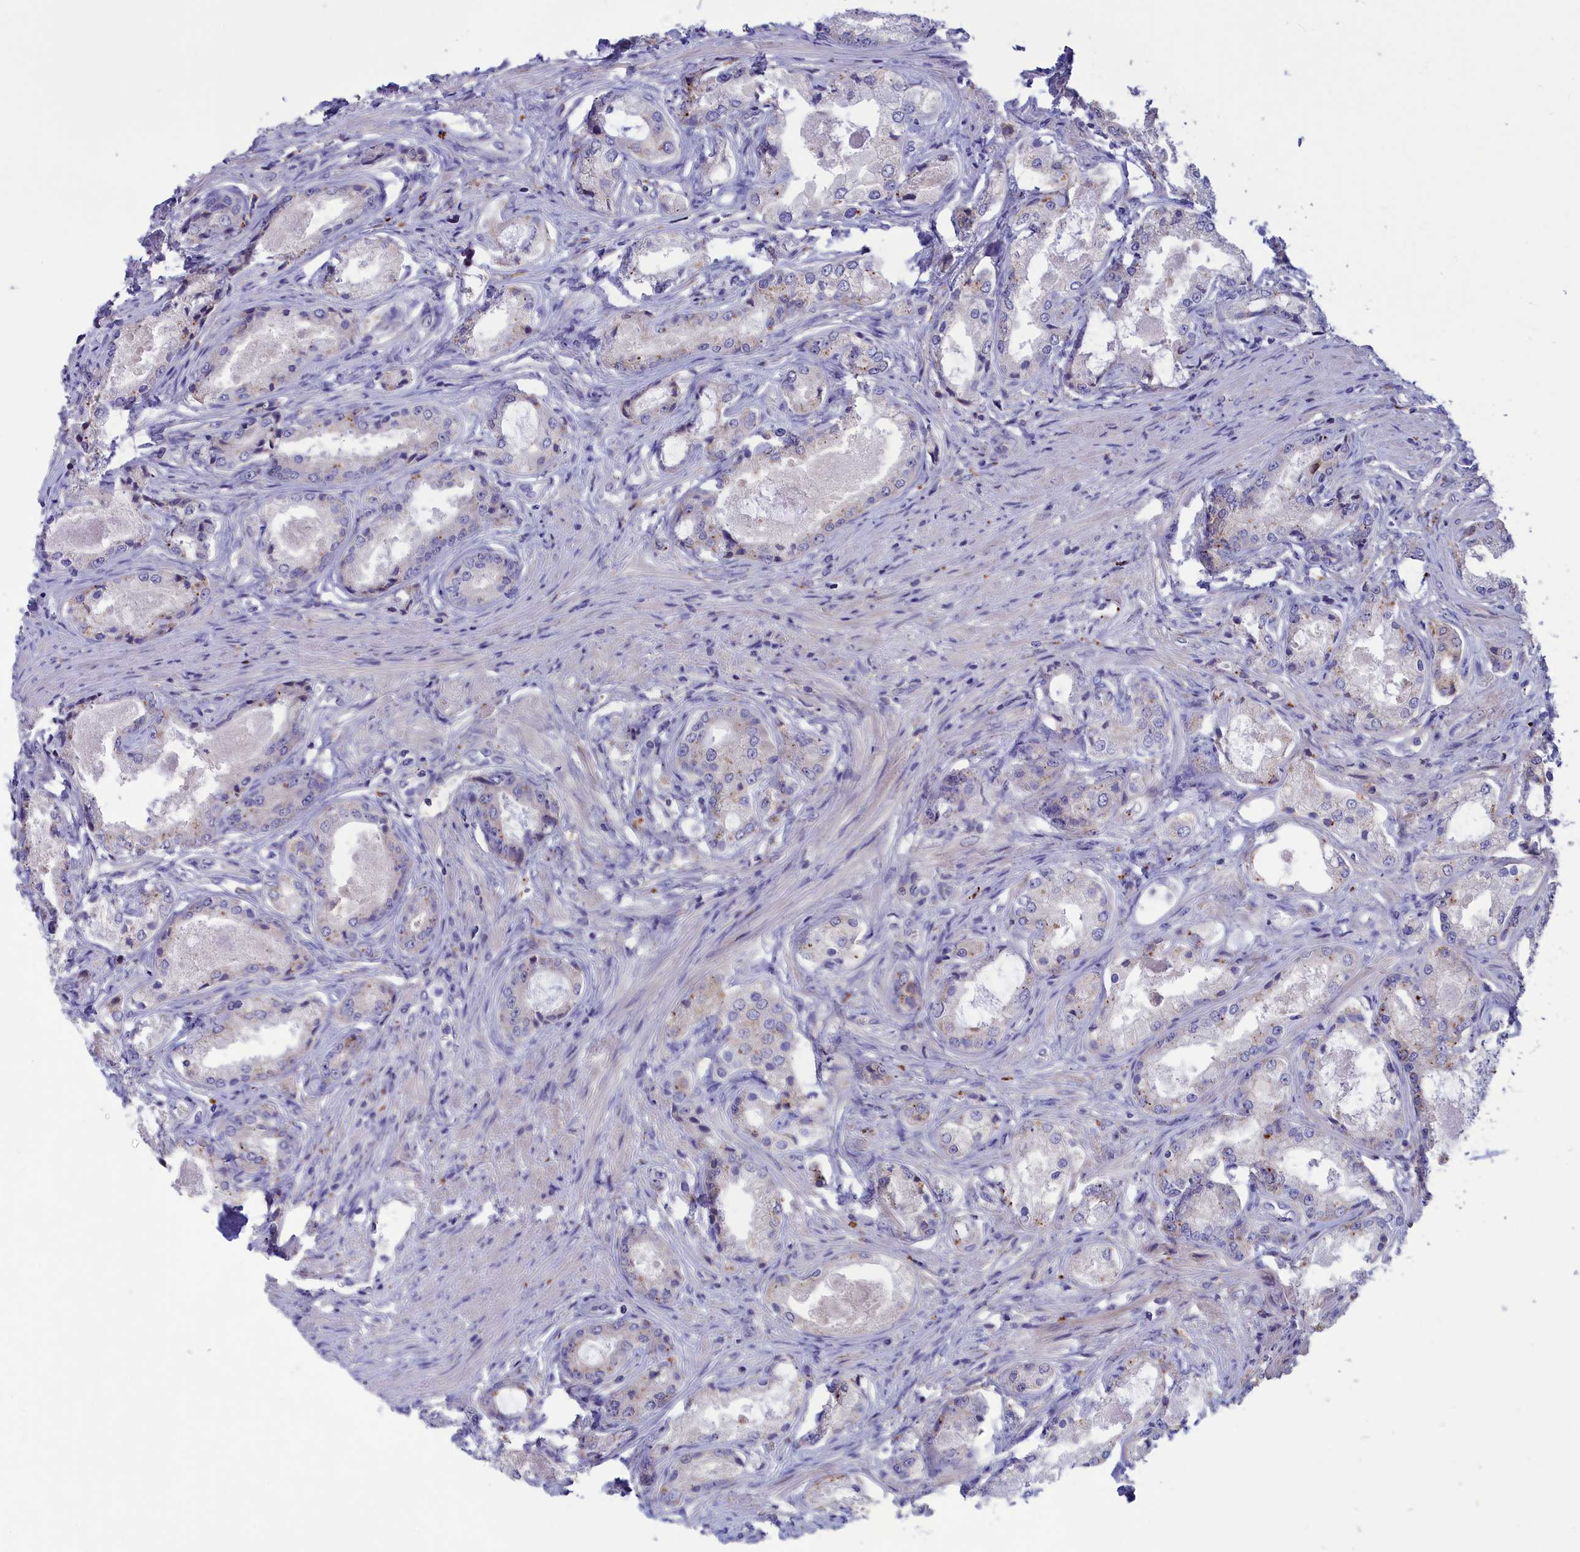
{"staining": {"intensity": "negative", "quantity": "none", "location": "none"}, "tissue": "prostate cancer", "cell_type": "Tumor cells", "image_type": "cancer", "snomed": [{"axis": "morphology", "description": "Adenocarcinoma, Low grade"}, {"axis": "topography", "description": "Prostate"}], "caption": "An IHC image of prostate cancer (adenocarcinoma (low-grade)) is shown. There is no staining in tumor cells of prostate cancer (adenocarcinoma (low-grade)).", "gene": "WDR6", "patient": {"sex": "male", "age": 68}}